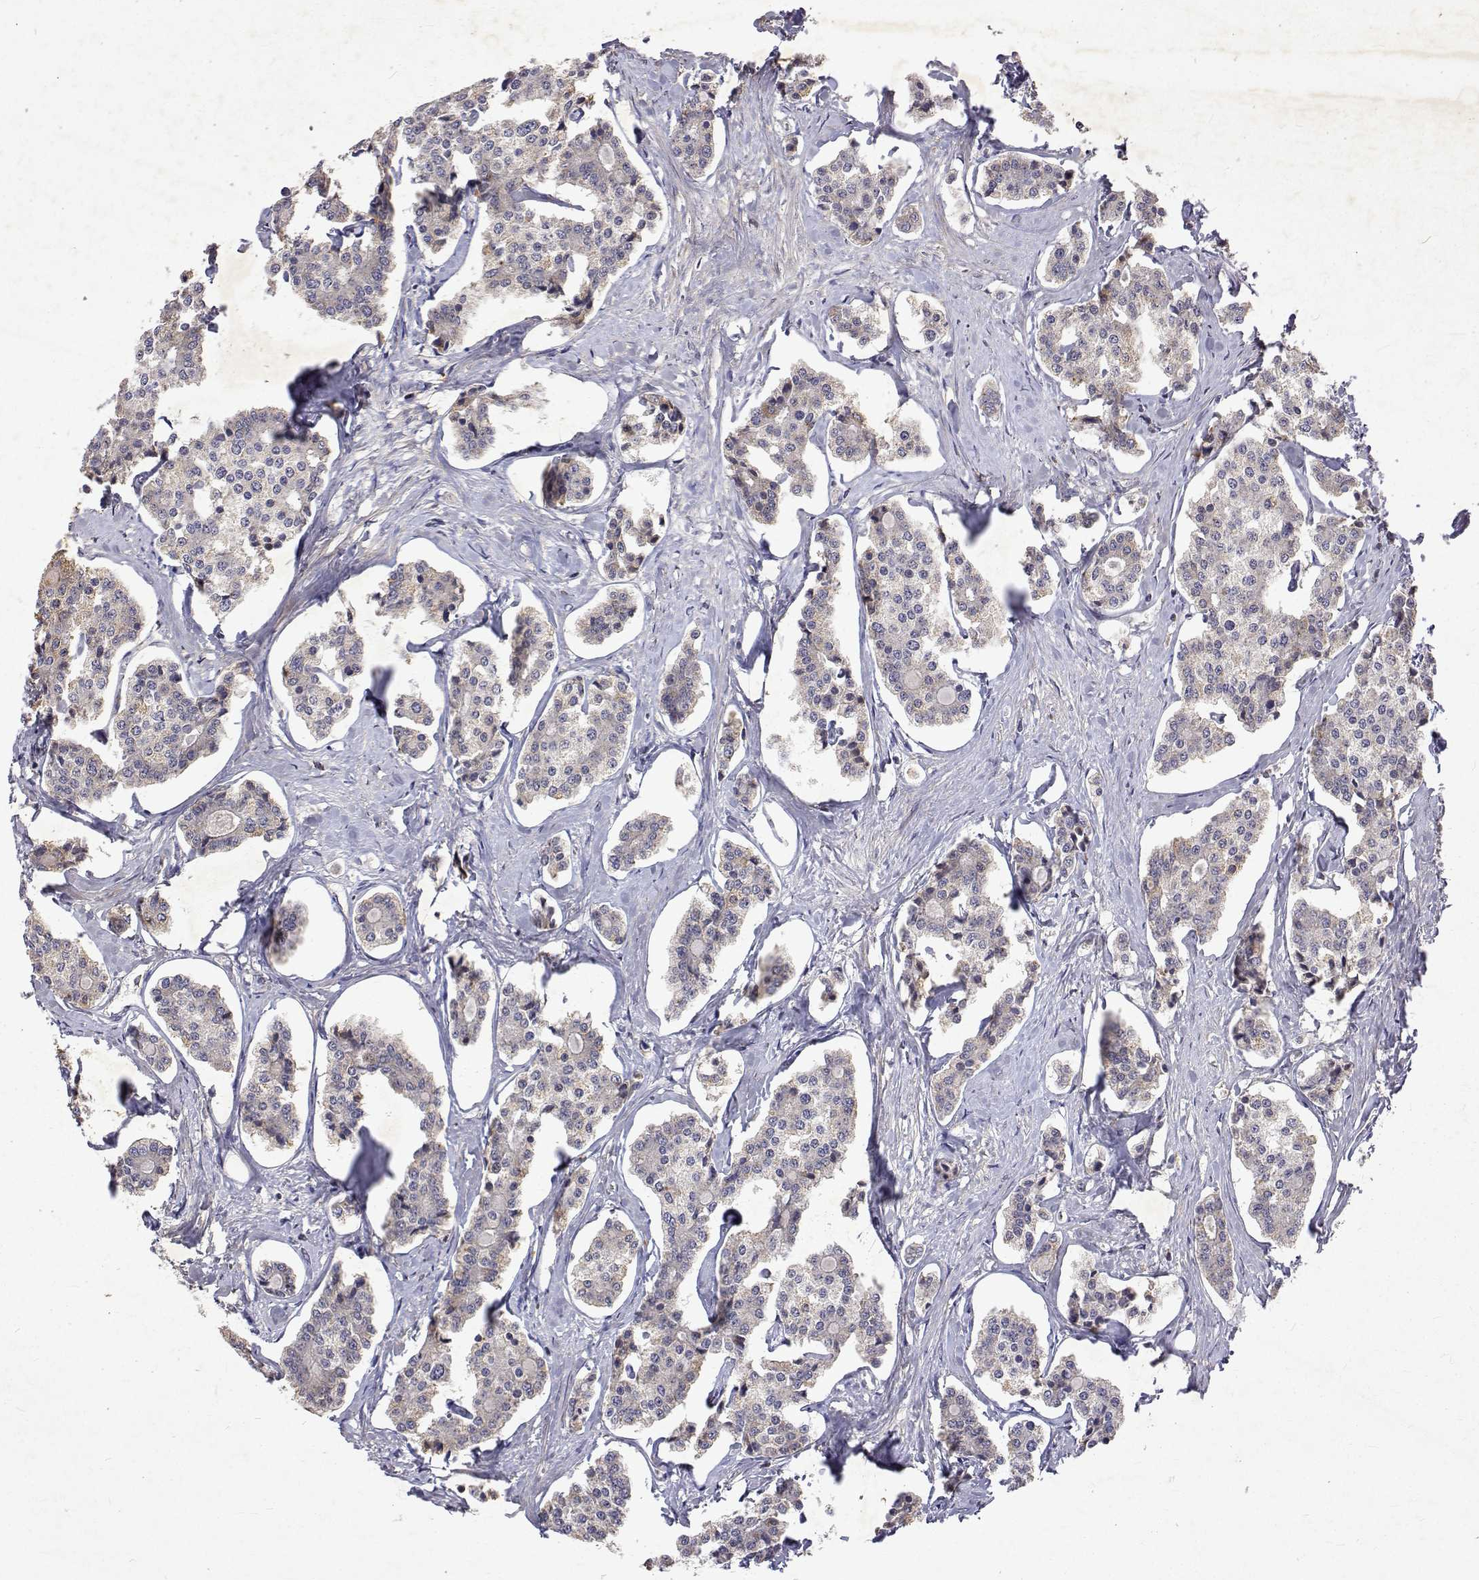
{"staining": {"intensity": "negative", "quantity": "none", "location": "none"}, "tissue": "carcinoid", "cell_type": "Tumor cells", "image_type": "cancer", "snomed": [{"axis": "morphology", "description": "Carcinoid, malignant, NOS"}, {"axis": "topography", "description": "Small intestine"}], "caption": "This is a micrograph of IHC staining of carcinoid (malignant), which shows no positivity in tumor cells. Brightfield microscopy of immunohistochemistry (IHC) stained with DAB (brown) and hematoxylin (blue), captured at high magnification.", "gene": "ALKBH8", "patient": {"sex": "female", "age": 65}}